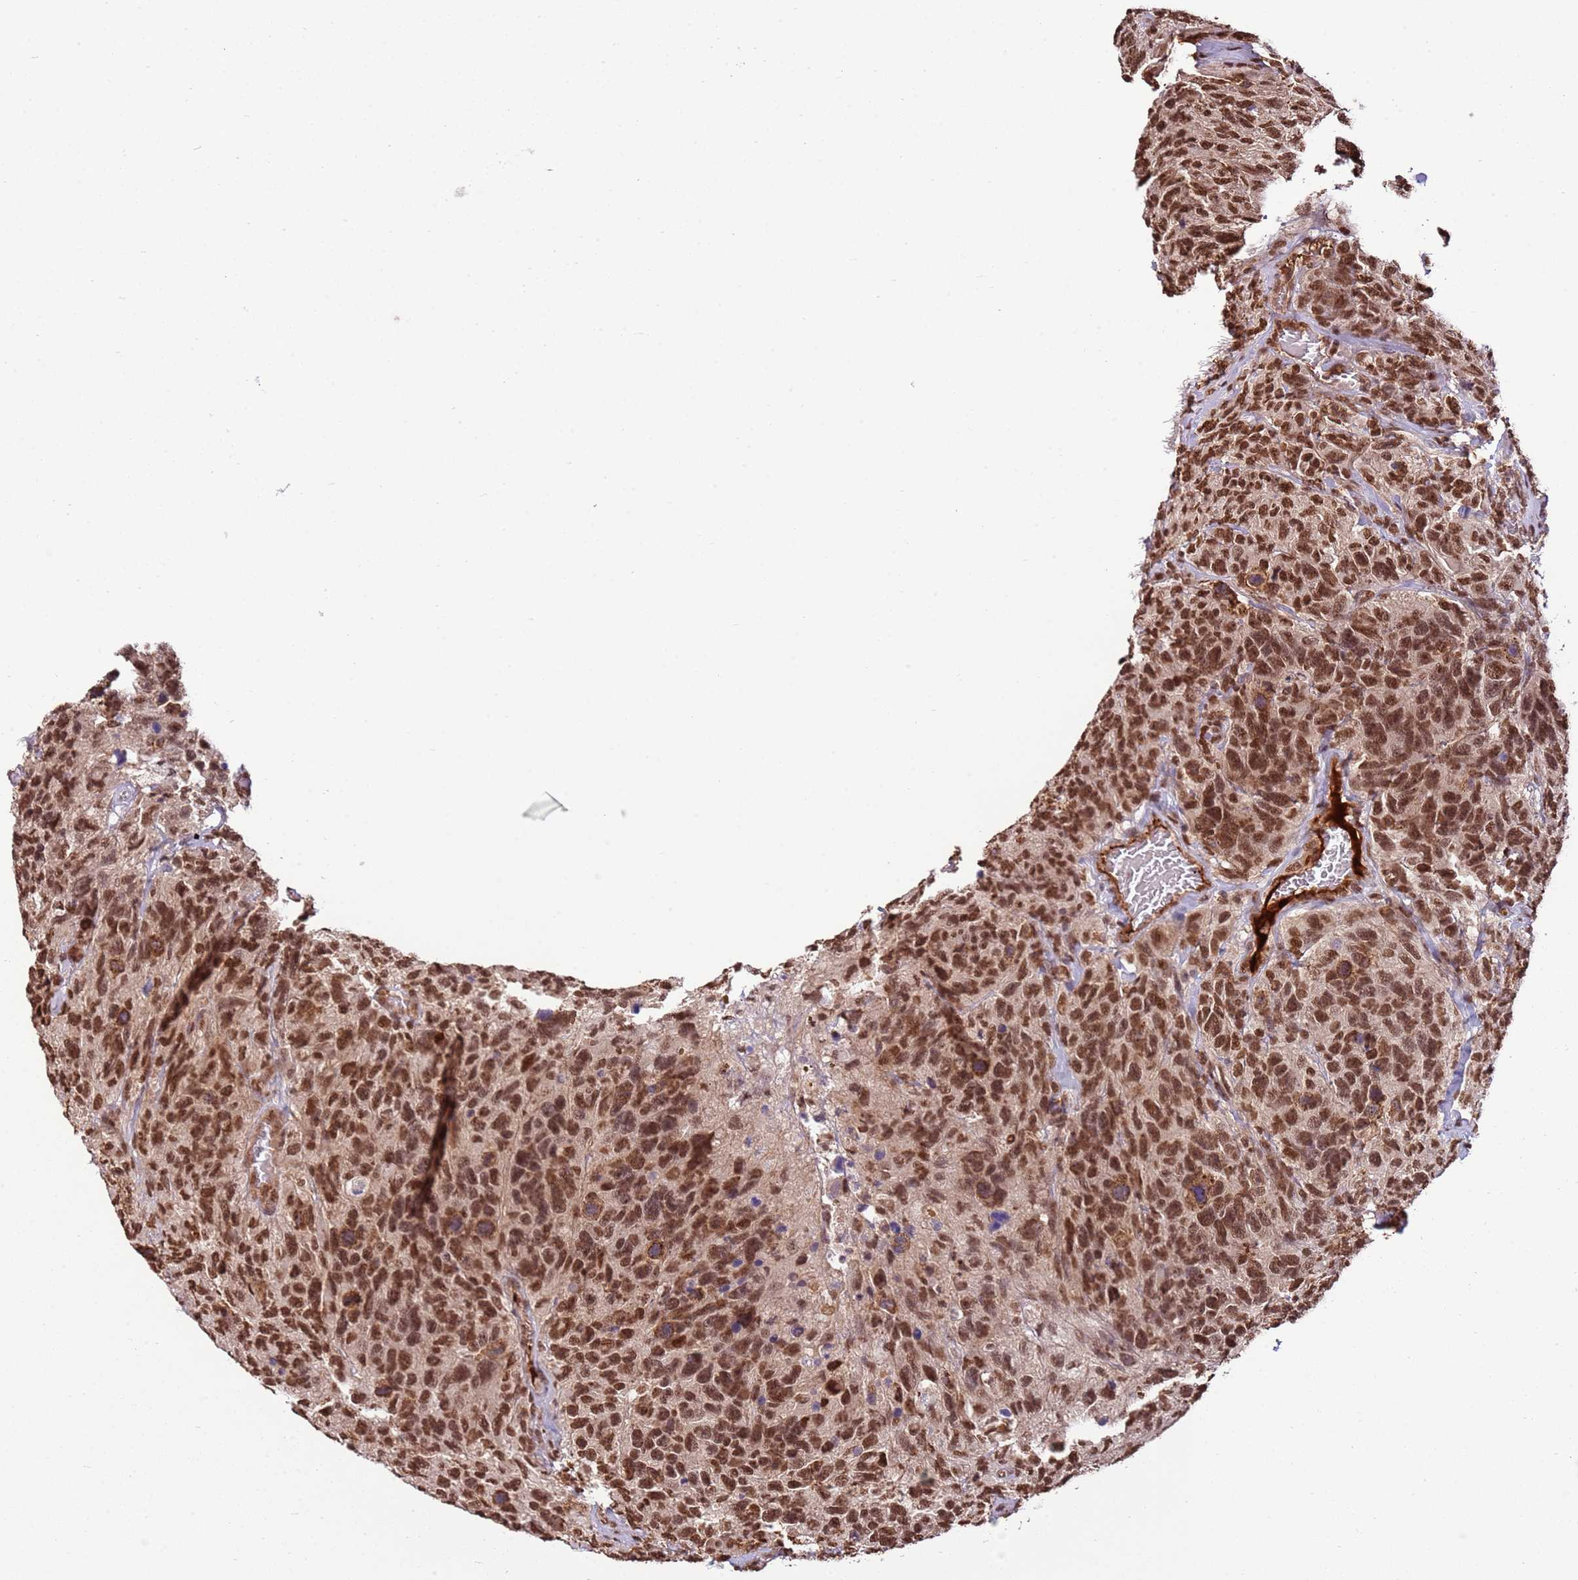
{"staining": {"intensity": "moderate", "quantity": ">75%", "location": "cytoplasmic/membranous,nuclear"}, "tissue": "glioma", "cell_type": "Tumor cells", "image_type": "cancer", "snomed": [{"axis": "morphology", "description": "Glioma, malignant, High grade"}, {"axis": "topography", "description": "Brain"}], "caption": "IHC (DAB (3,3'-diaminobenzidine)) staining of human malignant glioma (high-grade) demonstrates moderate cytoplasmic/membranous and nuclear protein expression in approximately >75% of tumor cells.", "gene": "ZBTB12", "patient": {"sex": "male", "age": 69}}